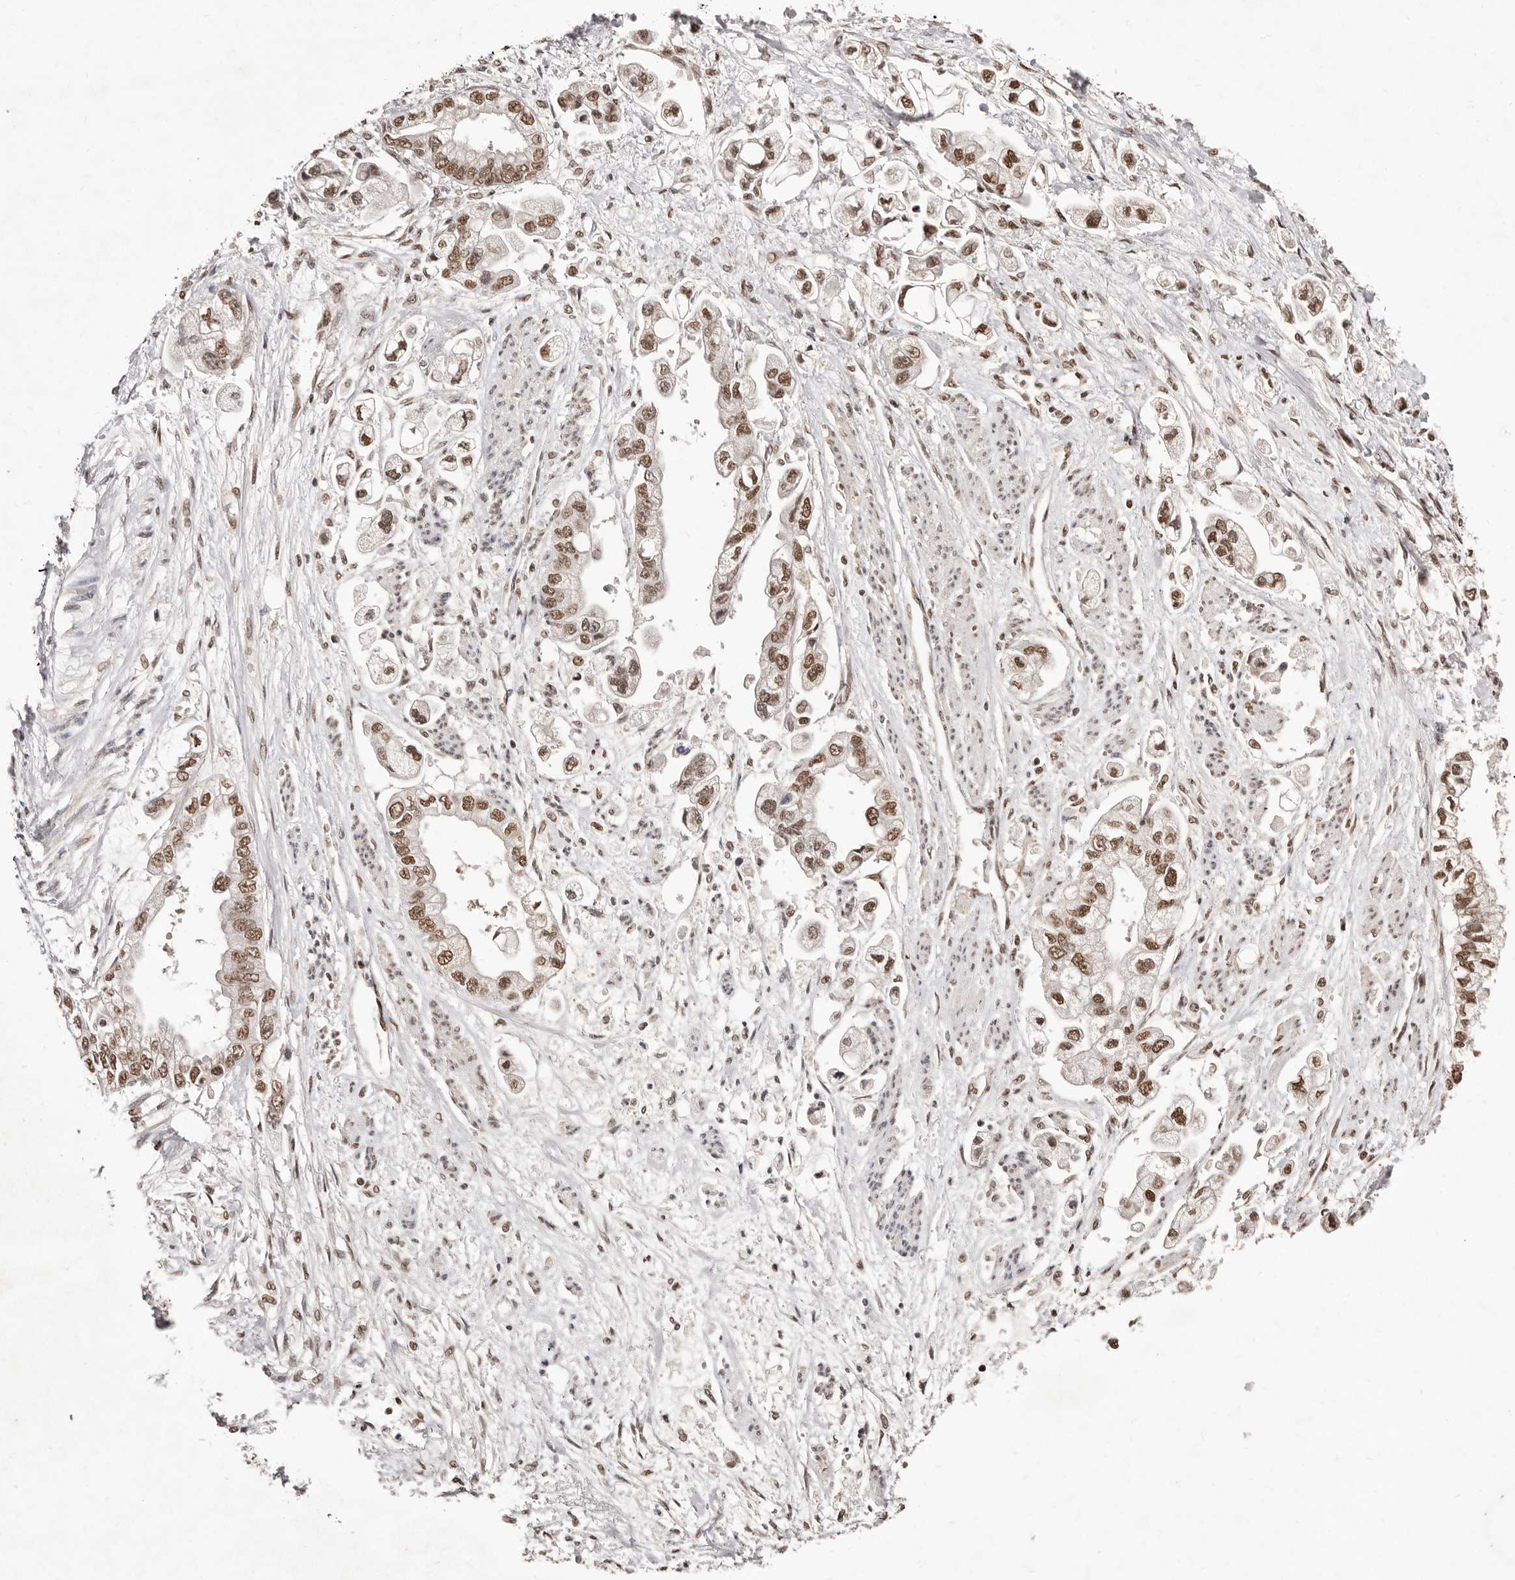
{"staining": {"intensity": "moderate", "quantity": ">75%", "location": "nuclear"}, "tissue": "stomach cancer", "cell_type": "Tumor cells", "image_type": "cancer", "snomed": [{"axis": "morphology", "description": "Adenocarcinoma, NOS"}, {"axis": "topography", "description": "Stomach"}], "caption": "Immunohistochemical staining of human stomach adenocarcinoma exhibits medium levels of moderate nuclear staining in approximately >75% of tumor cells. The staining was performed using DAB, with brown indicating positive protein expression. Nuclei are stained blue with hematoxylin.", "gene": "BICRAL", "patient": {"sex": "male", "age": 62}}